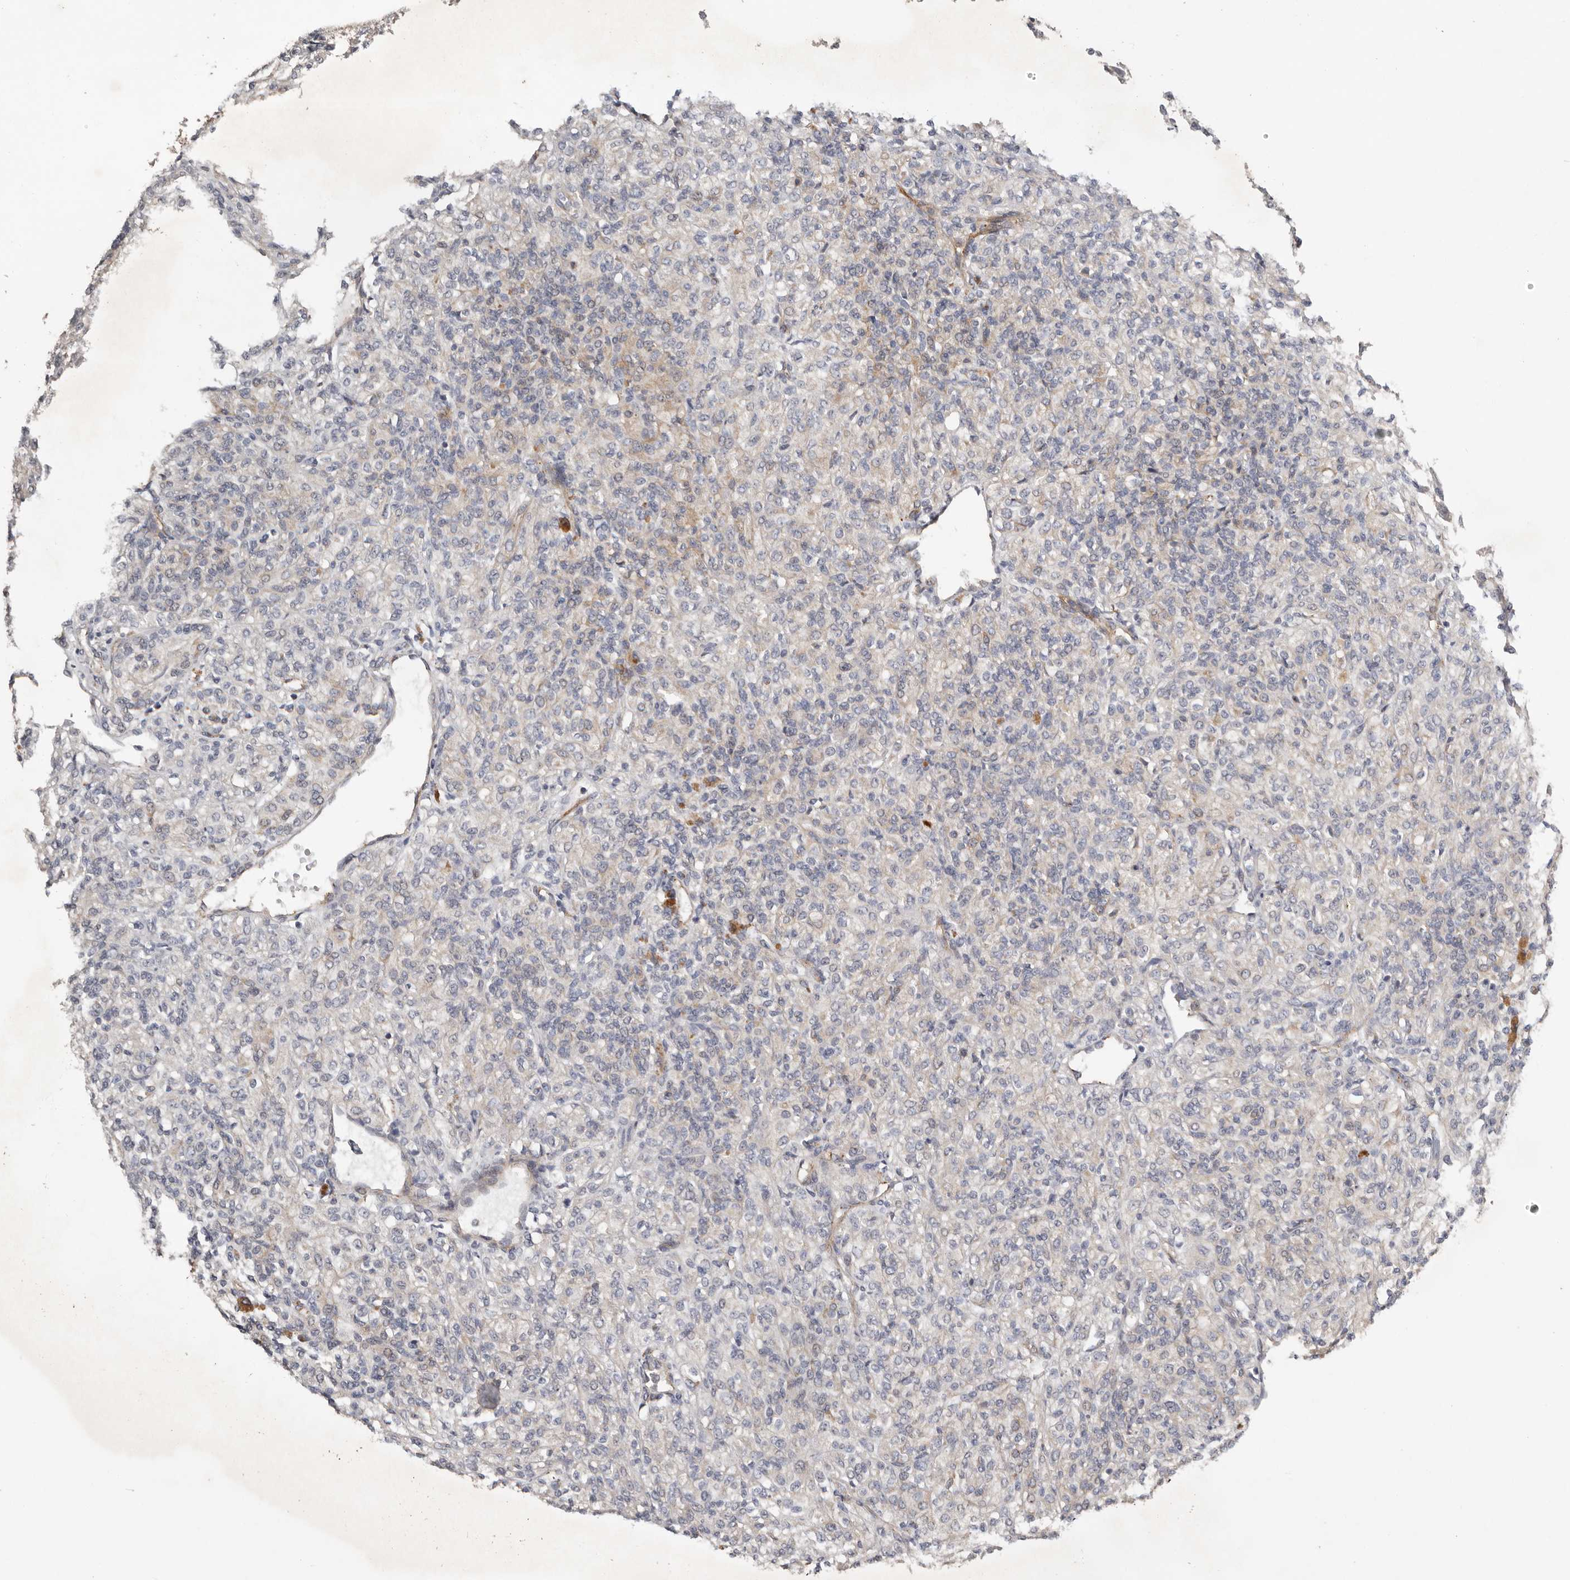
{"staining": {"intensity": "weak", "quantity": "<25%", "location": "cytoplasmic/membranous"}, "tissue": "renal cancer", "cell_type": "Tumor cells", "image_type": "cancer", "snomed": [{"axis": "morphology", "description": "Adenocarcinoma, NOS"}, {"axis": "topography", "description": "Kidney"}], "caption": "DAB (3,3'-diaminobenzidine) immunohistochemical staining of renal cancer displays no significant positivity in tumor cells.", "gene": "RANBP17", "patient": {"sex": "male", "age": 77}}